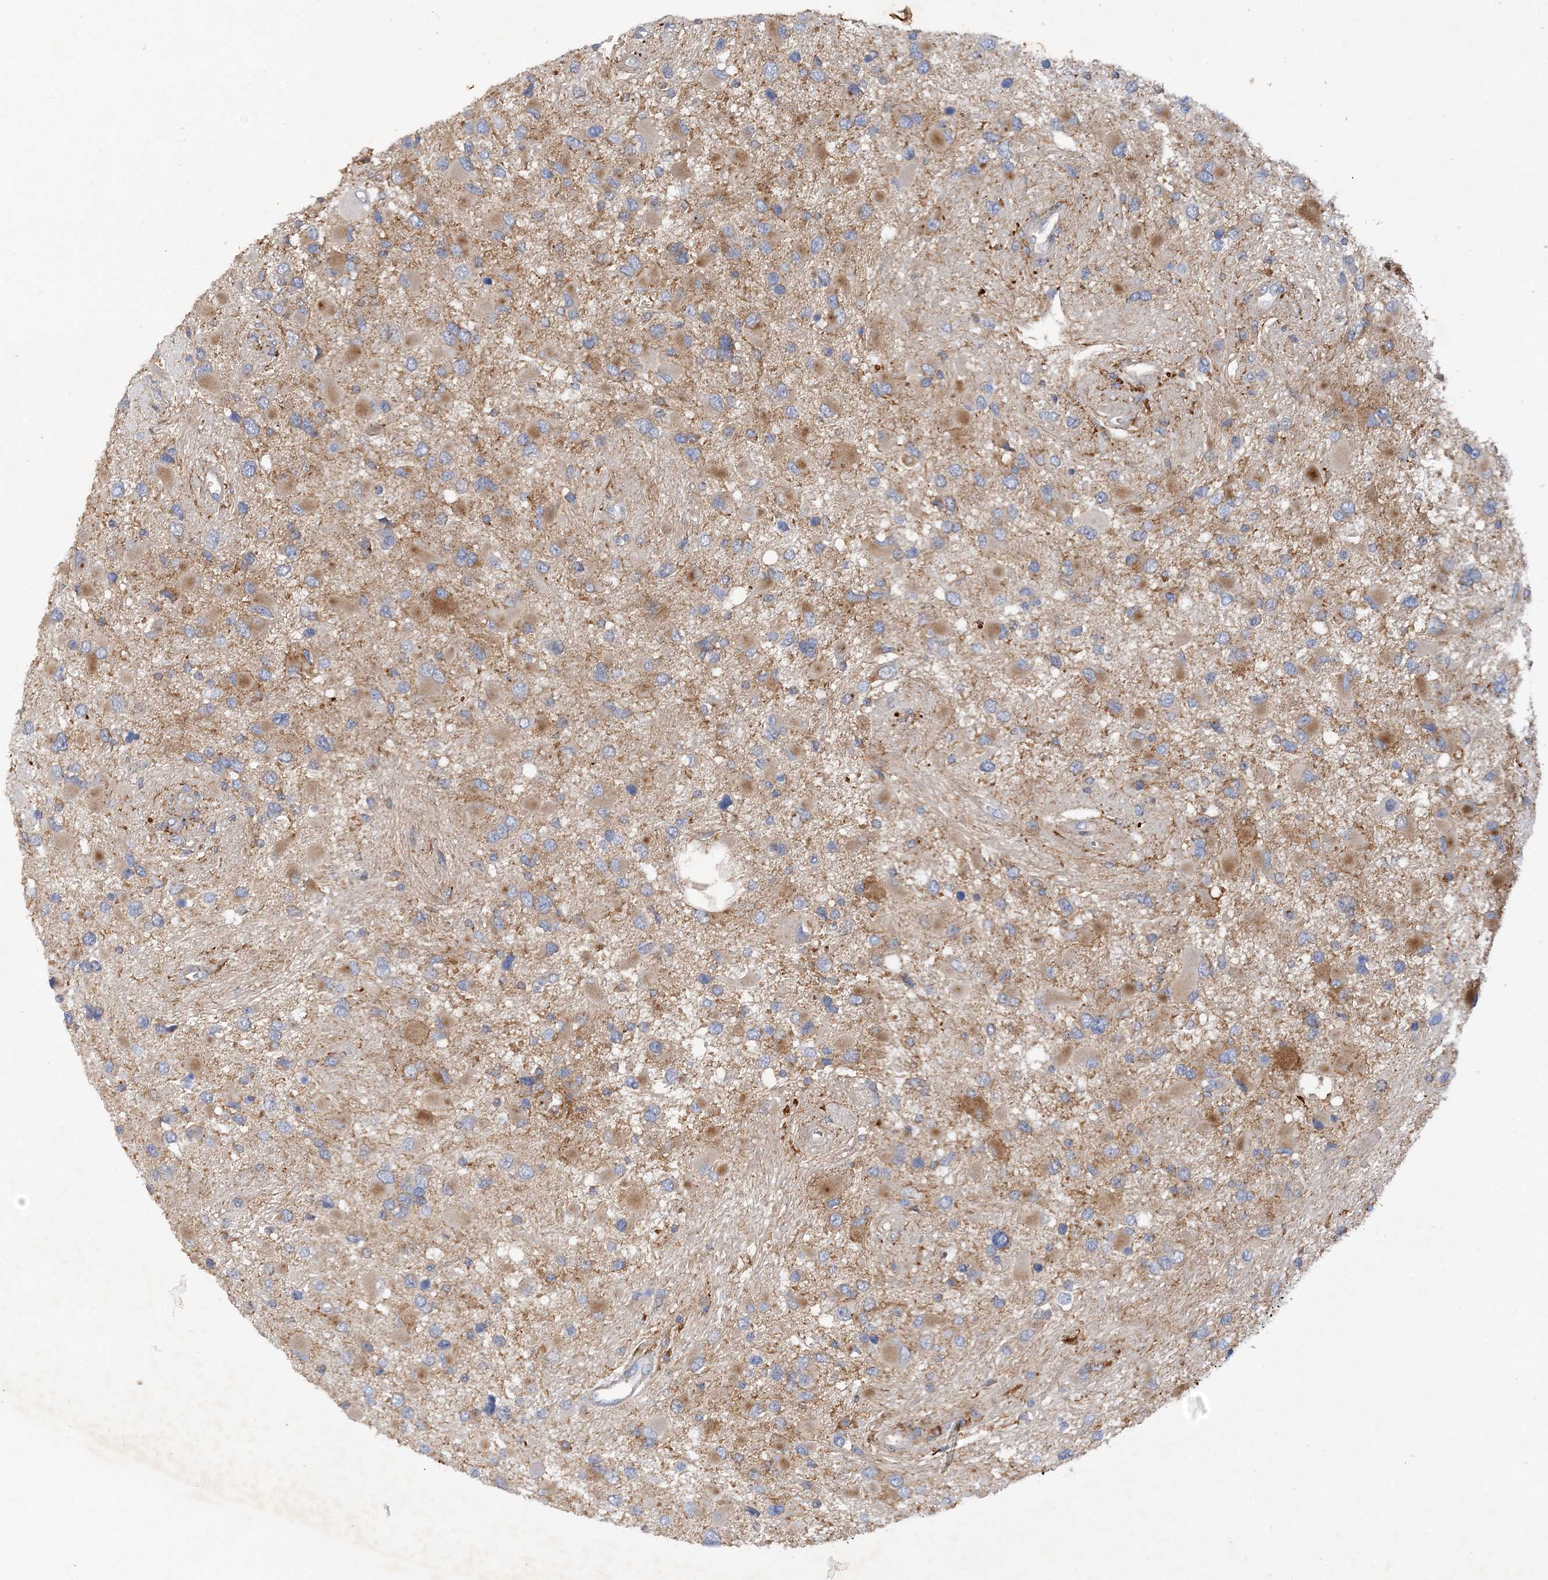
{"staining": {"intensity": "moderate", "quantity": ">75%", "location": "cytoplasmic/membranous"}, "tissue": "glioma", "cell_type": "Tumor cells", "image_type": "cancer", "snomed": [{"axis": "morphology", "description": "Glioma, malignant, High grade"}, {"axis": "topography", "description": "Brain"}], "caption": "Brown immunohistochemical staining in human glioma shows moderate cytoplasmic/membranous expression in about >75% of tumor cells.", "gene": "GRINA", "patient": {"sex": "male", "age": 53}}